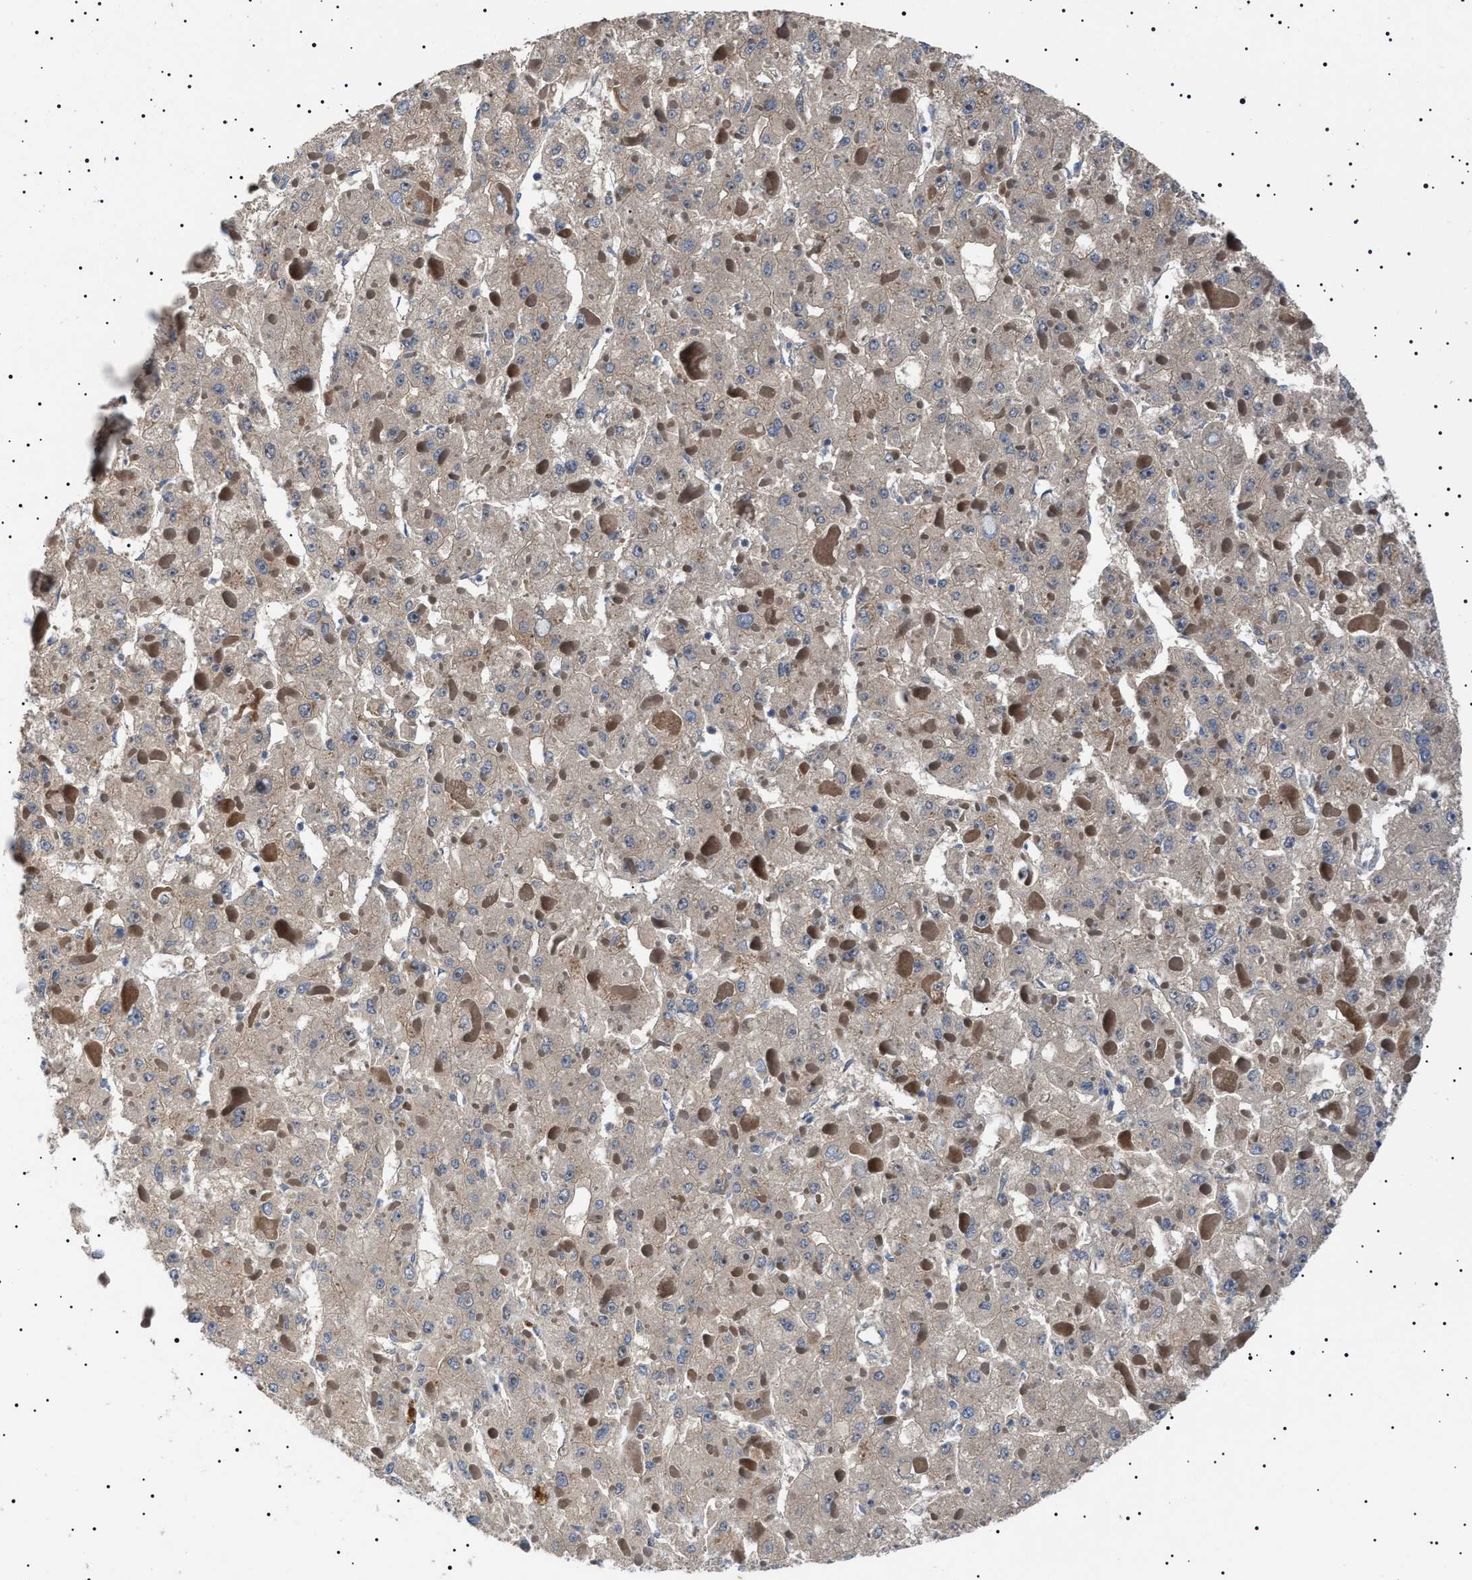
{"staining": {"intensity": "weak", "quantity": ">75%", "location": "cytoplasmic/membranous"}, "tissue": "liver cancer", "cell_type": "Tumor cells", "image_type": "cancer", "snomed": [{"axis": "morphology", "description": "Carcinoma, Hepatocellular, NOS"}, {"axis": "topography", "description": "Liver"}], "caption": "Human liver cancer stained with a protein marker displays weak staining in tumor cells.", "gene": "PTRH1", "patient": {"sex": "female", "age": 73}}